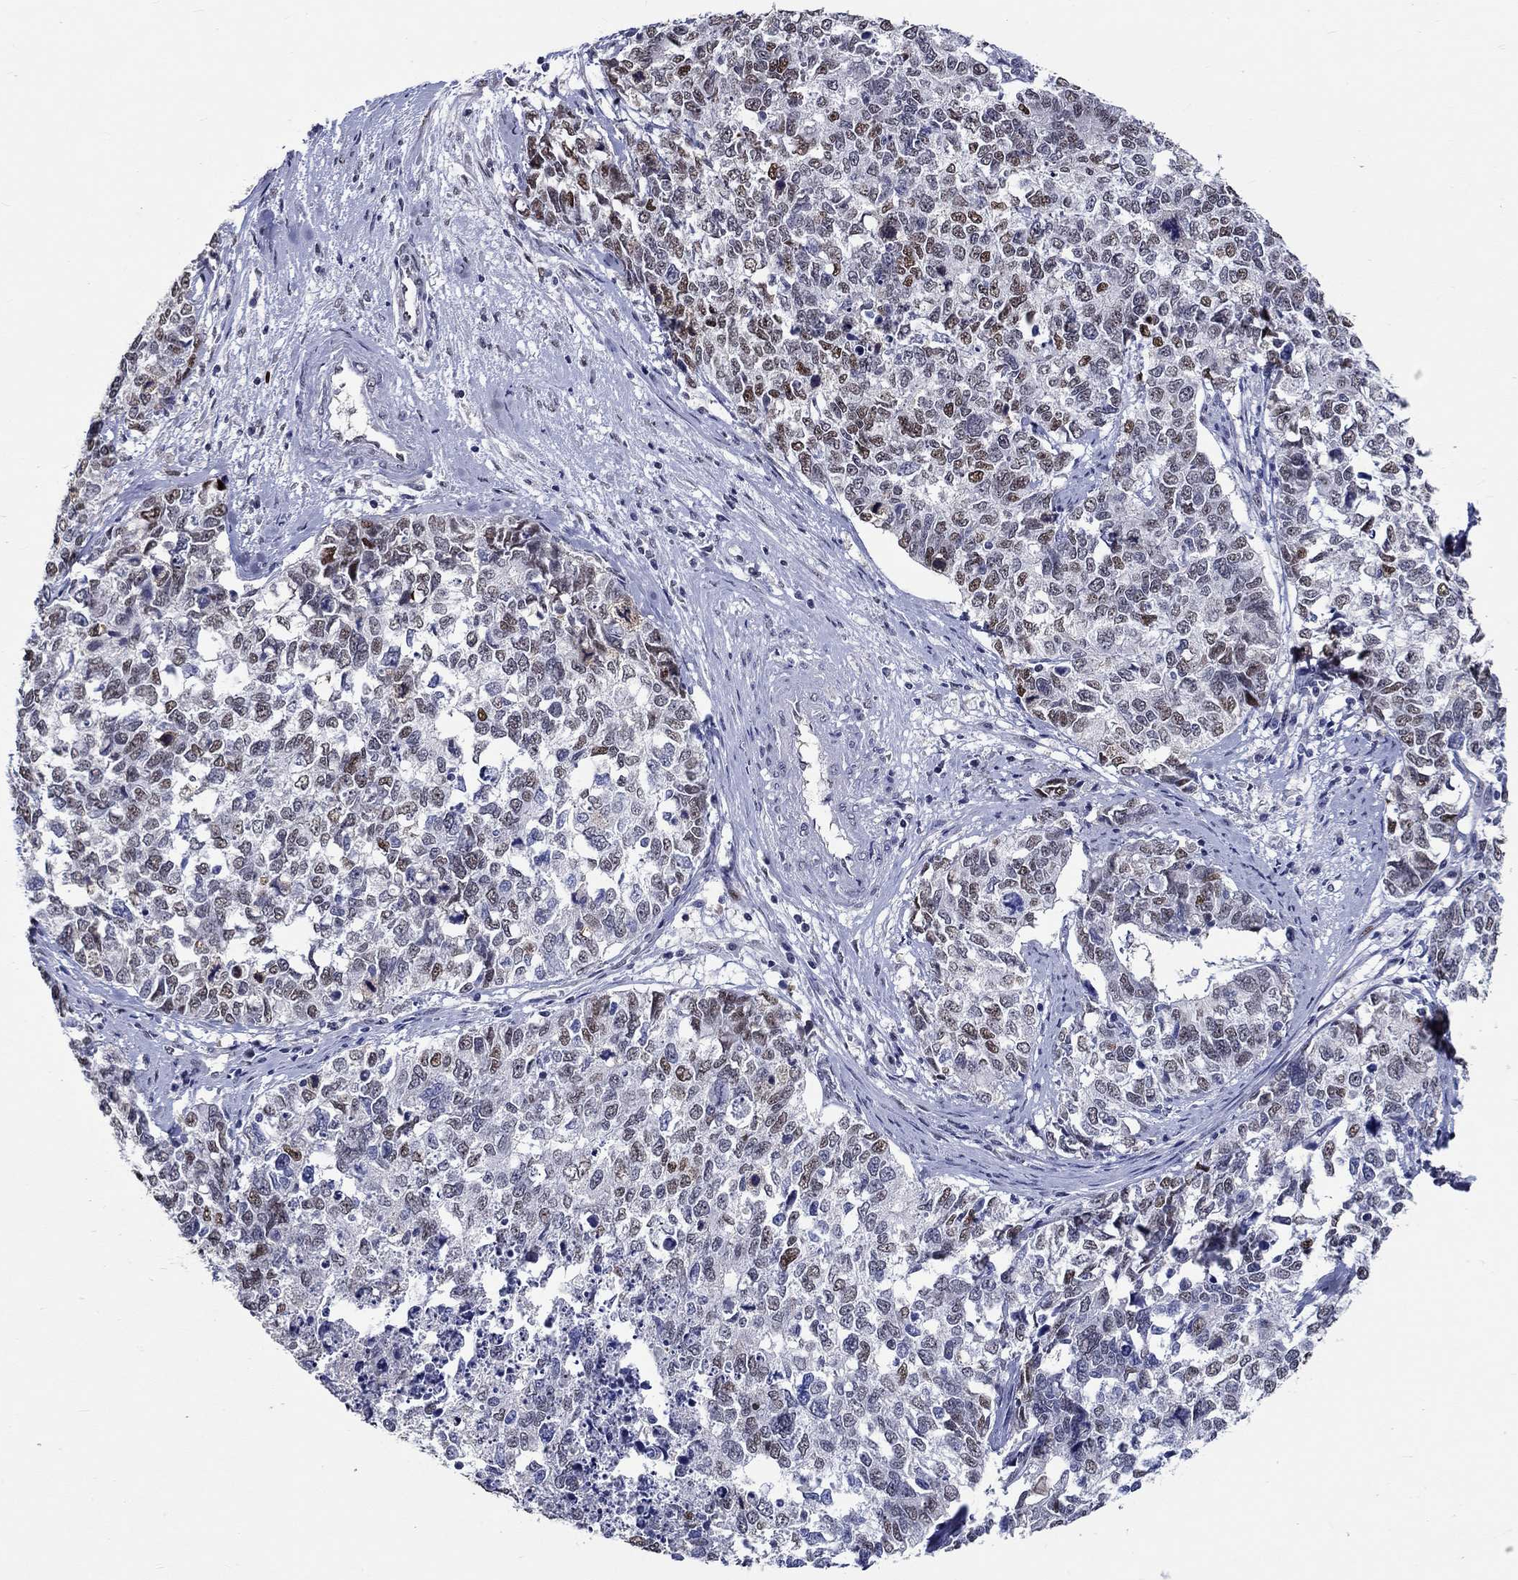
{"staining": {"intensity": "strong", "quantity": "<25%", "location": "nuclear"}, "tissue": "cervical cancer", "cell_type": "Tumor cells", "image_type": "cancer", "snomed": [{"axis": "morphology", "description": "Squamous cell carcinoma, NOS"}, {"axis": "topography", "description": "Cervix"}], "caption": "Cervical squamous cell carcinoma stained with a protein marker exhibits strong staining in tumor cells.", "gene": "GATA2", "patient": {"sex": "female", "age": 63}}